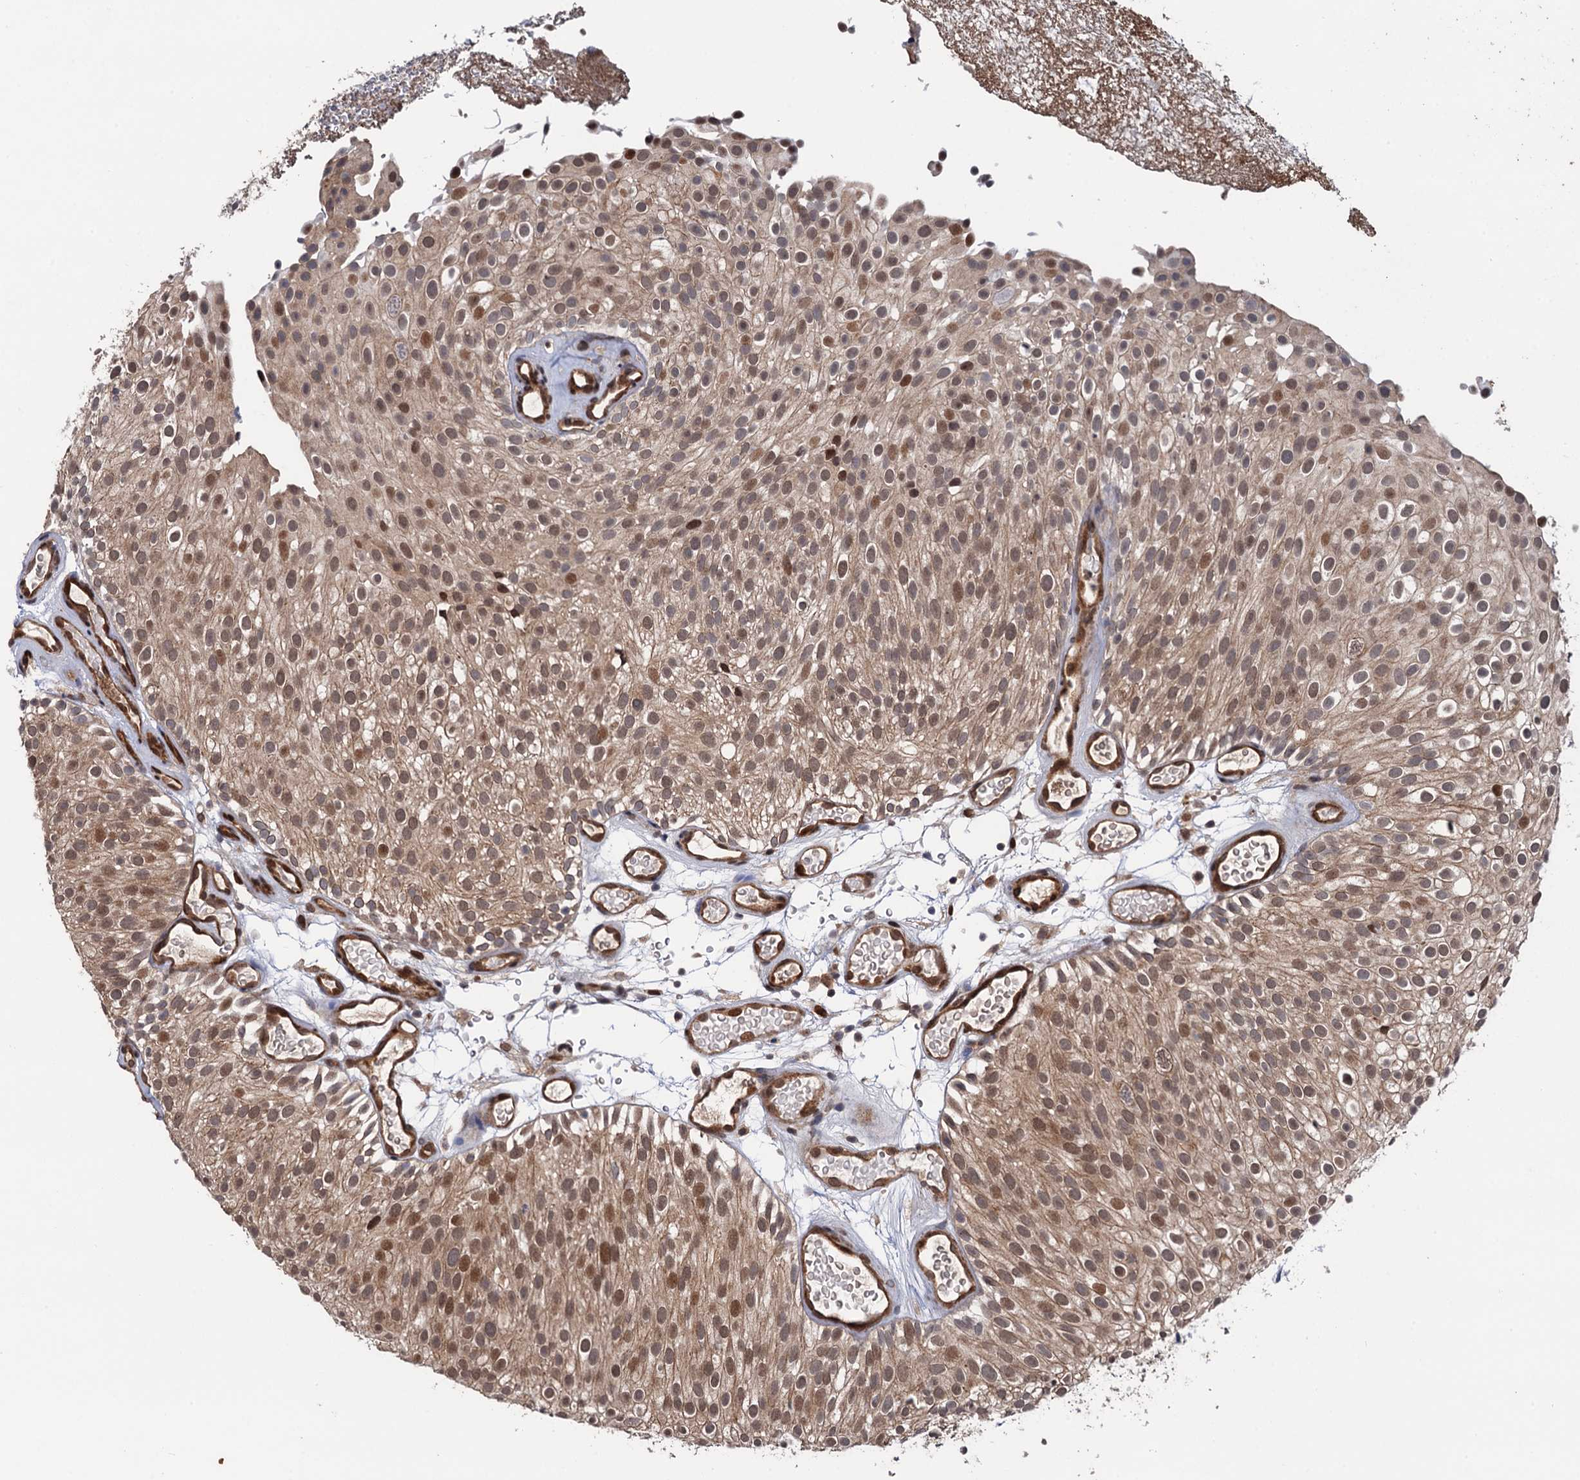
{"staining": {"intensity": "moderate", "quantity": ">75%", "location": "cytoplasmic/membranous,nuclear"}, "tissue": "urothelial cancer", "cell_type": "Tumor cells", "image_type": "cancer", "snomed": [{"axis": "morphology", "description": "Urothelial carcinoma, Low grade"}, {"axis": "topography", "description": "Urinary bladder"}], "caption": "About >75% of tumor cells in human urothelial carcinoma (low-grade) reveal moderate cytoplasmic/membranous and nuclear protein staining as visualized by brown immunohistochemical staining.", "gene": "CDC23", "patient": {"sex": "male", "age": 78}}